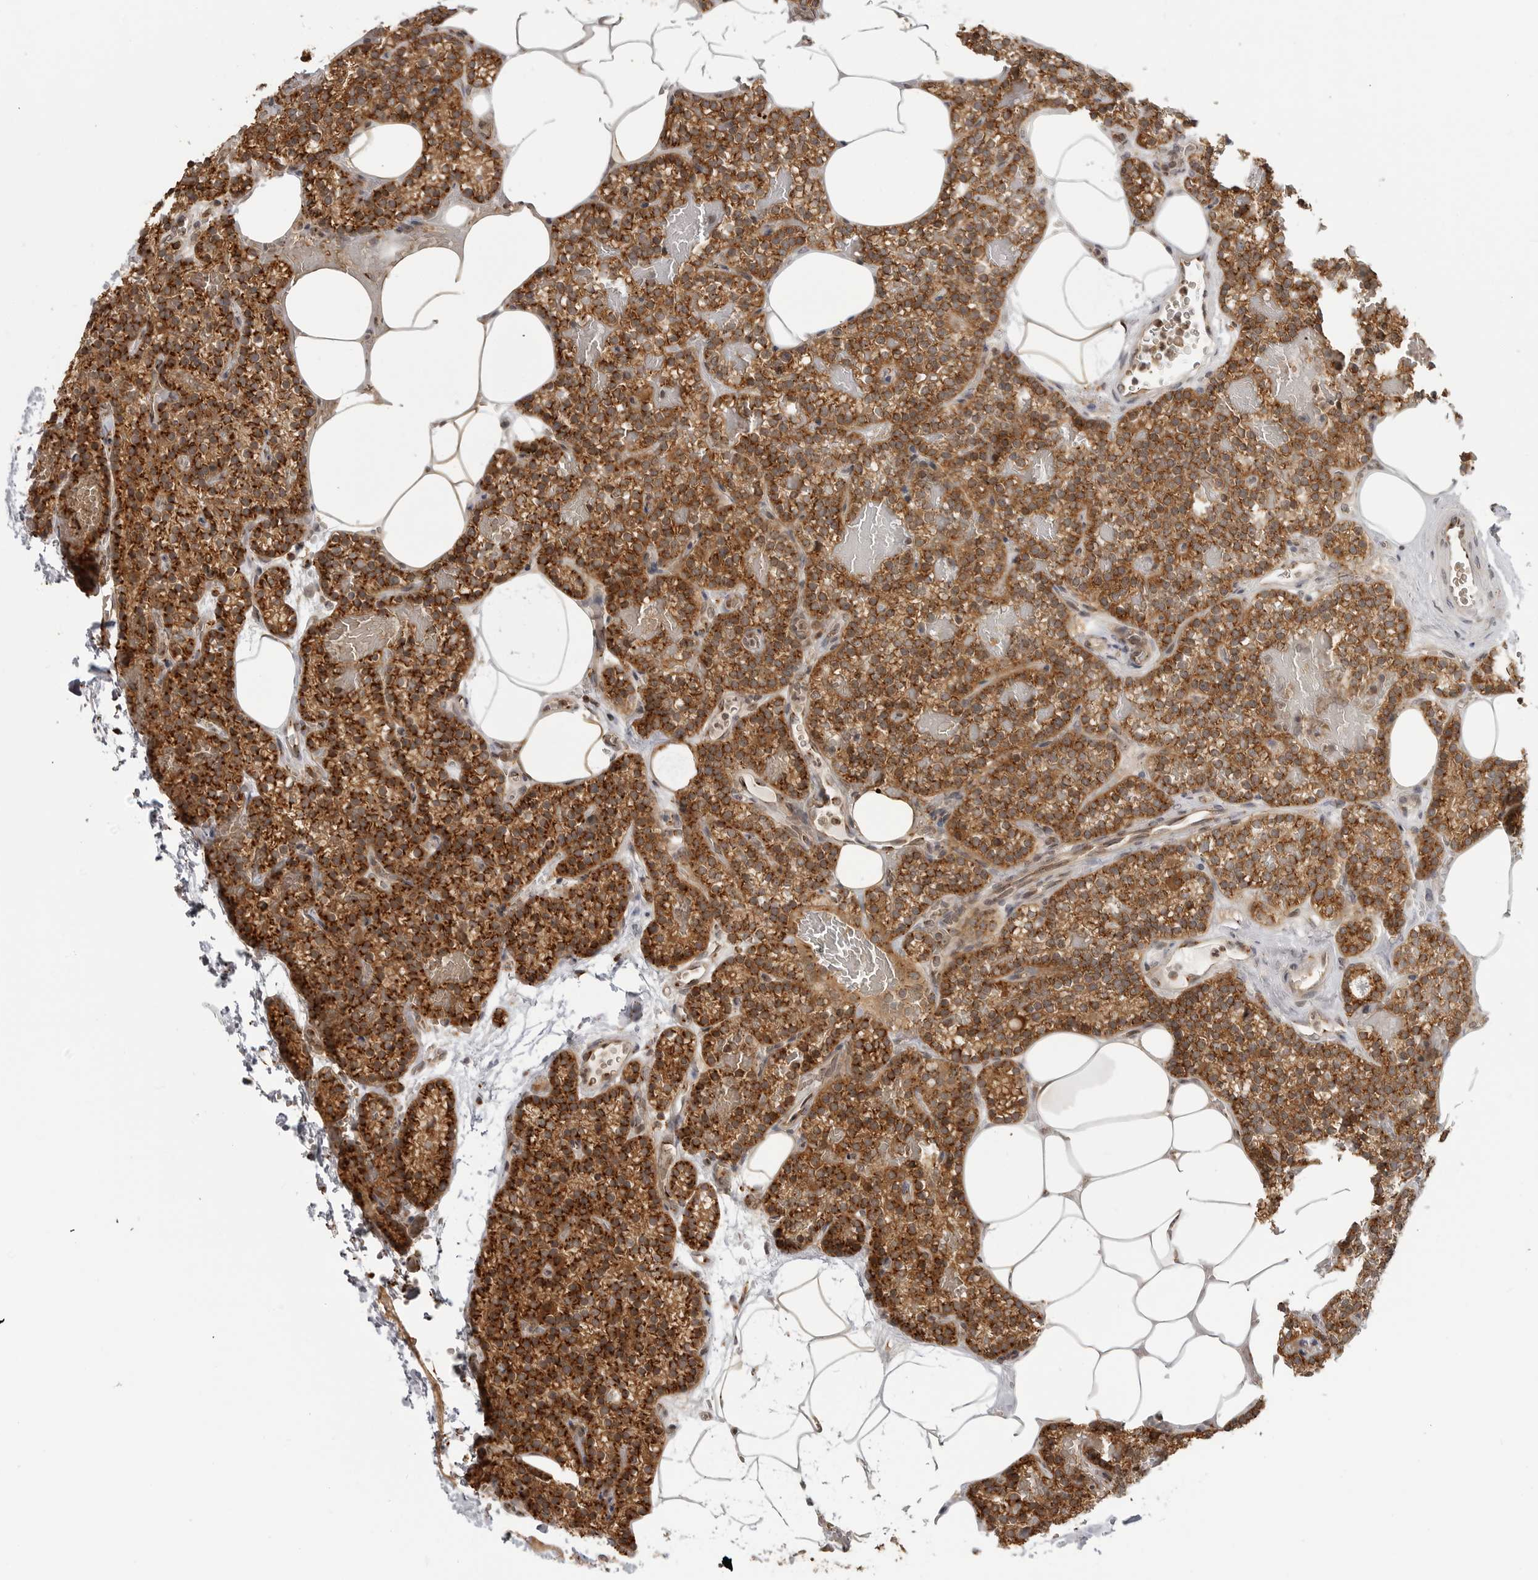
{"staining": {"intensity": "strong", "quantity": ">75%", "location": "cytoplasmic/membranous"}, "tissue": "parathyroid gland", "cell_type": "Glandular cells", "image_type": "normal", "snomed": [{"axis": "morphology", "description": "Normal tissue, NOS"}, {"axis": "topography", "description": "Parathyroid gland"}], "caption": "Immunohistochemistry (IHC) of benign human parathyroid gland shows high levels of strong cytoplasmic/membranous positivity in about >75% of glandular cells.", "gene": "COPA", "patient": {"sex": "male", "age": 58}}